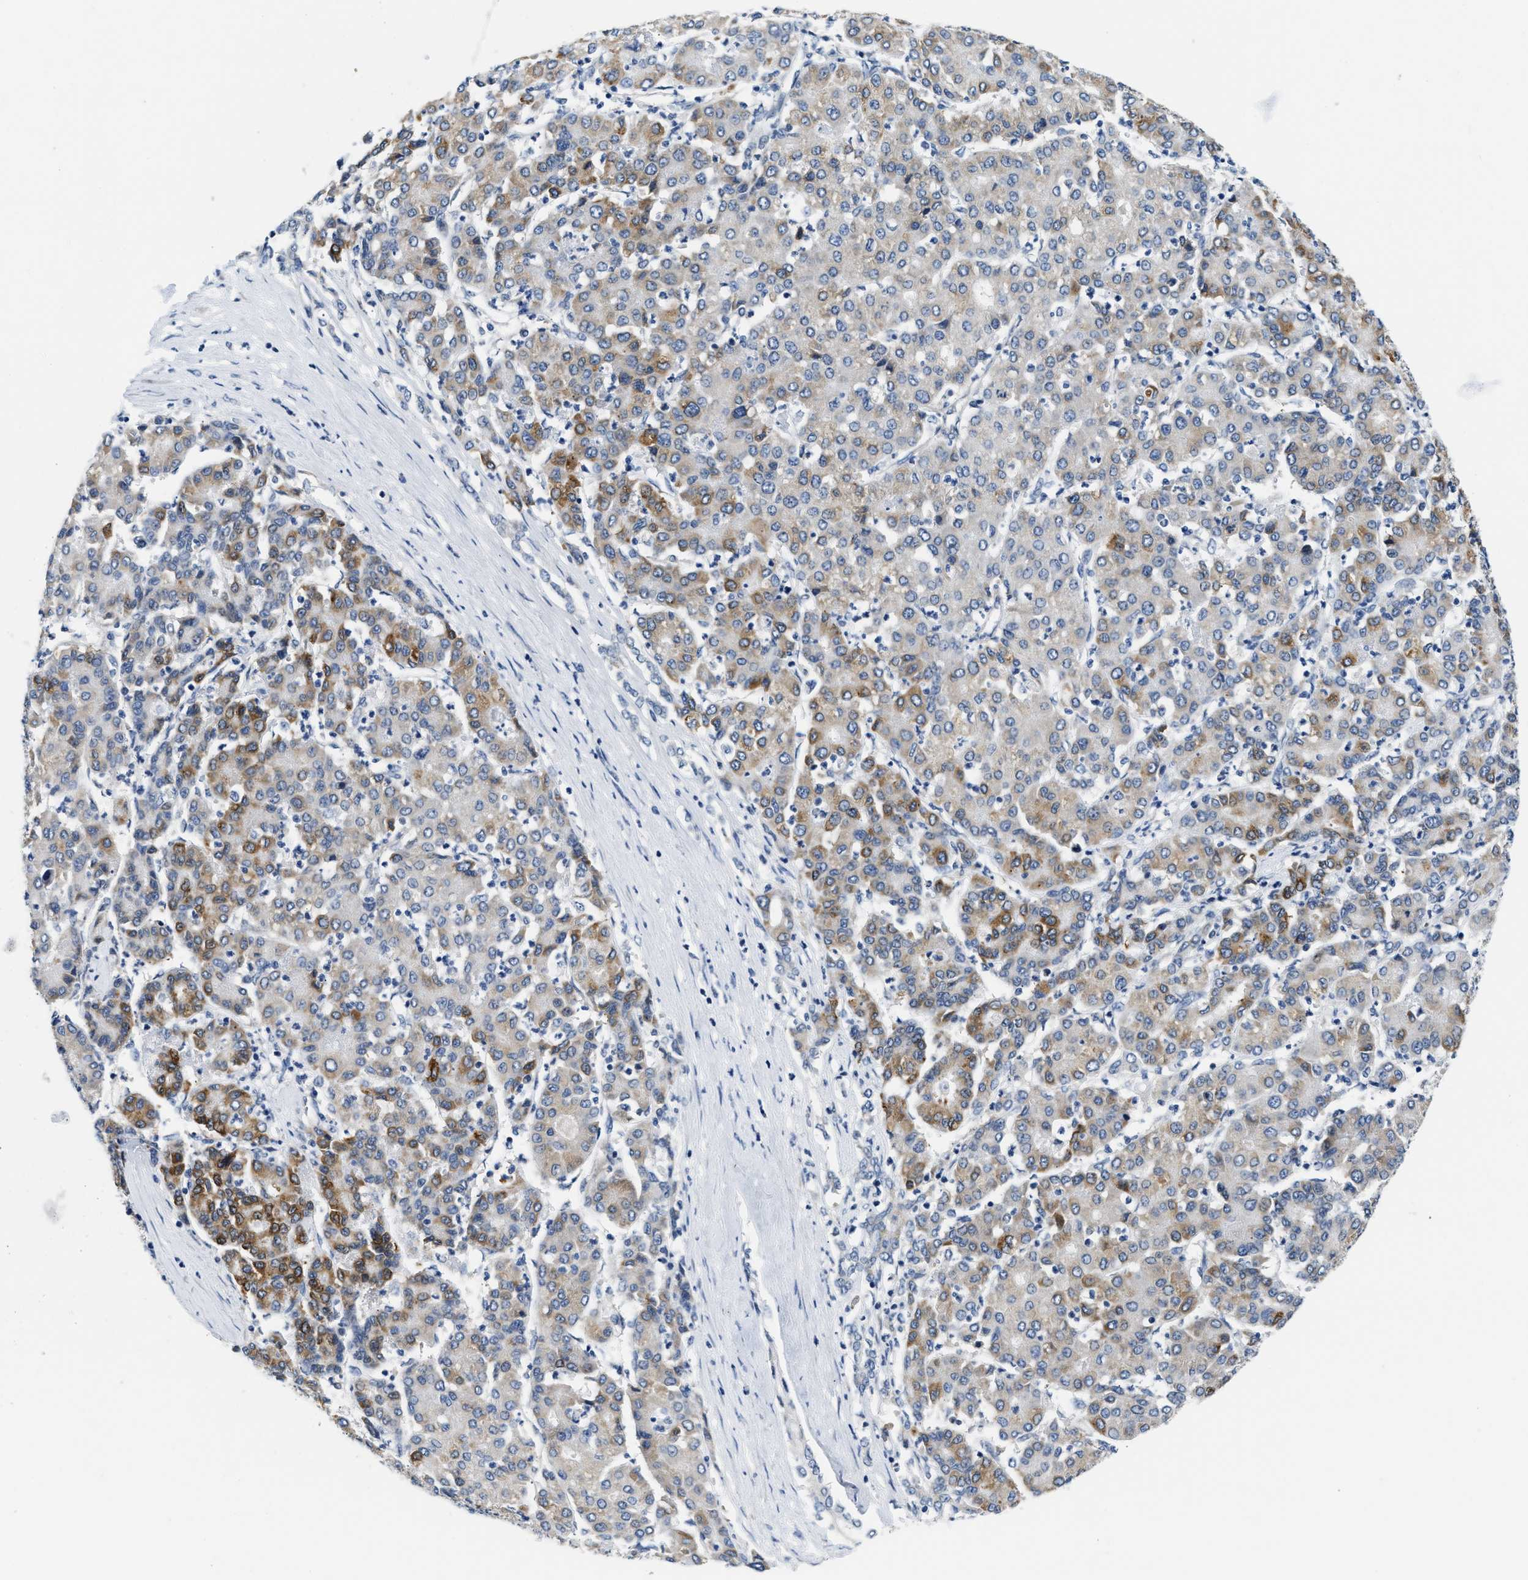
{"staining": {"intensity": "moderate", "quantity": "25%-75%", "location": "cytoplasmic/membranous"}, "tissue": "liver cancer", "cell_type": "Tumor cells", "image_type": "cancer", "snomed": [{"axis": "morphology", "description": "Carcinoma, Hepatocellular, NOS"}, {"axis": "topography", "description": "Liver"}], "caption": "About 25%-75% of tumor cells in human liver cancer (hepatocellular carcinoma) reveal moderate cytoplasmic/membranous protein staining as visualized by brown immunohistochemical staining.", "gene": "CLGN", "patient": {"sex": "male", "age": 65}}